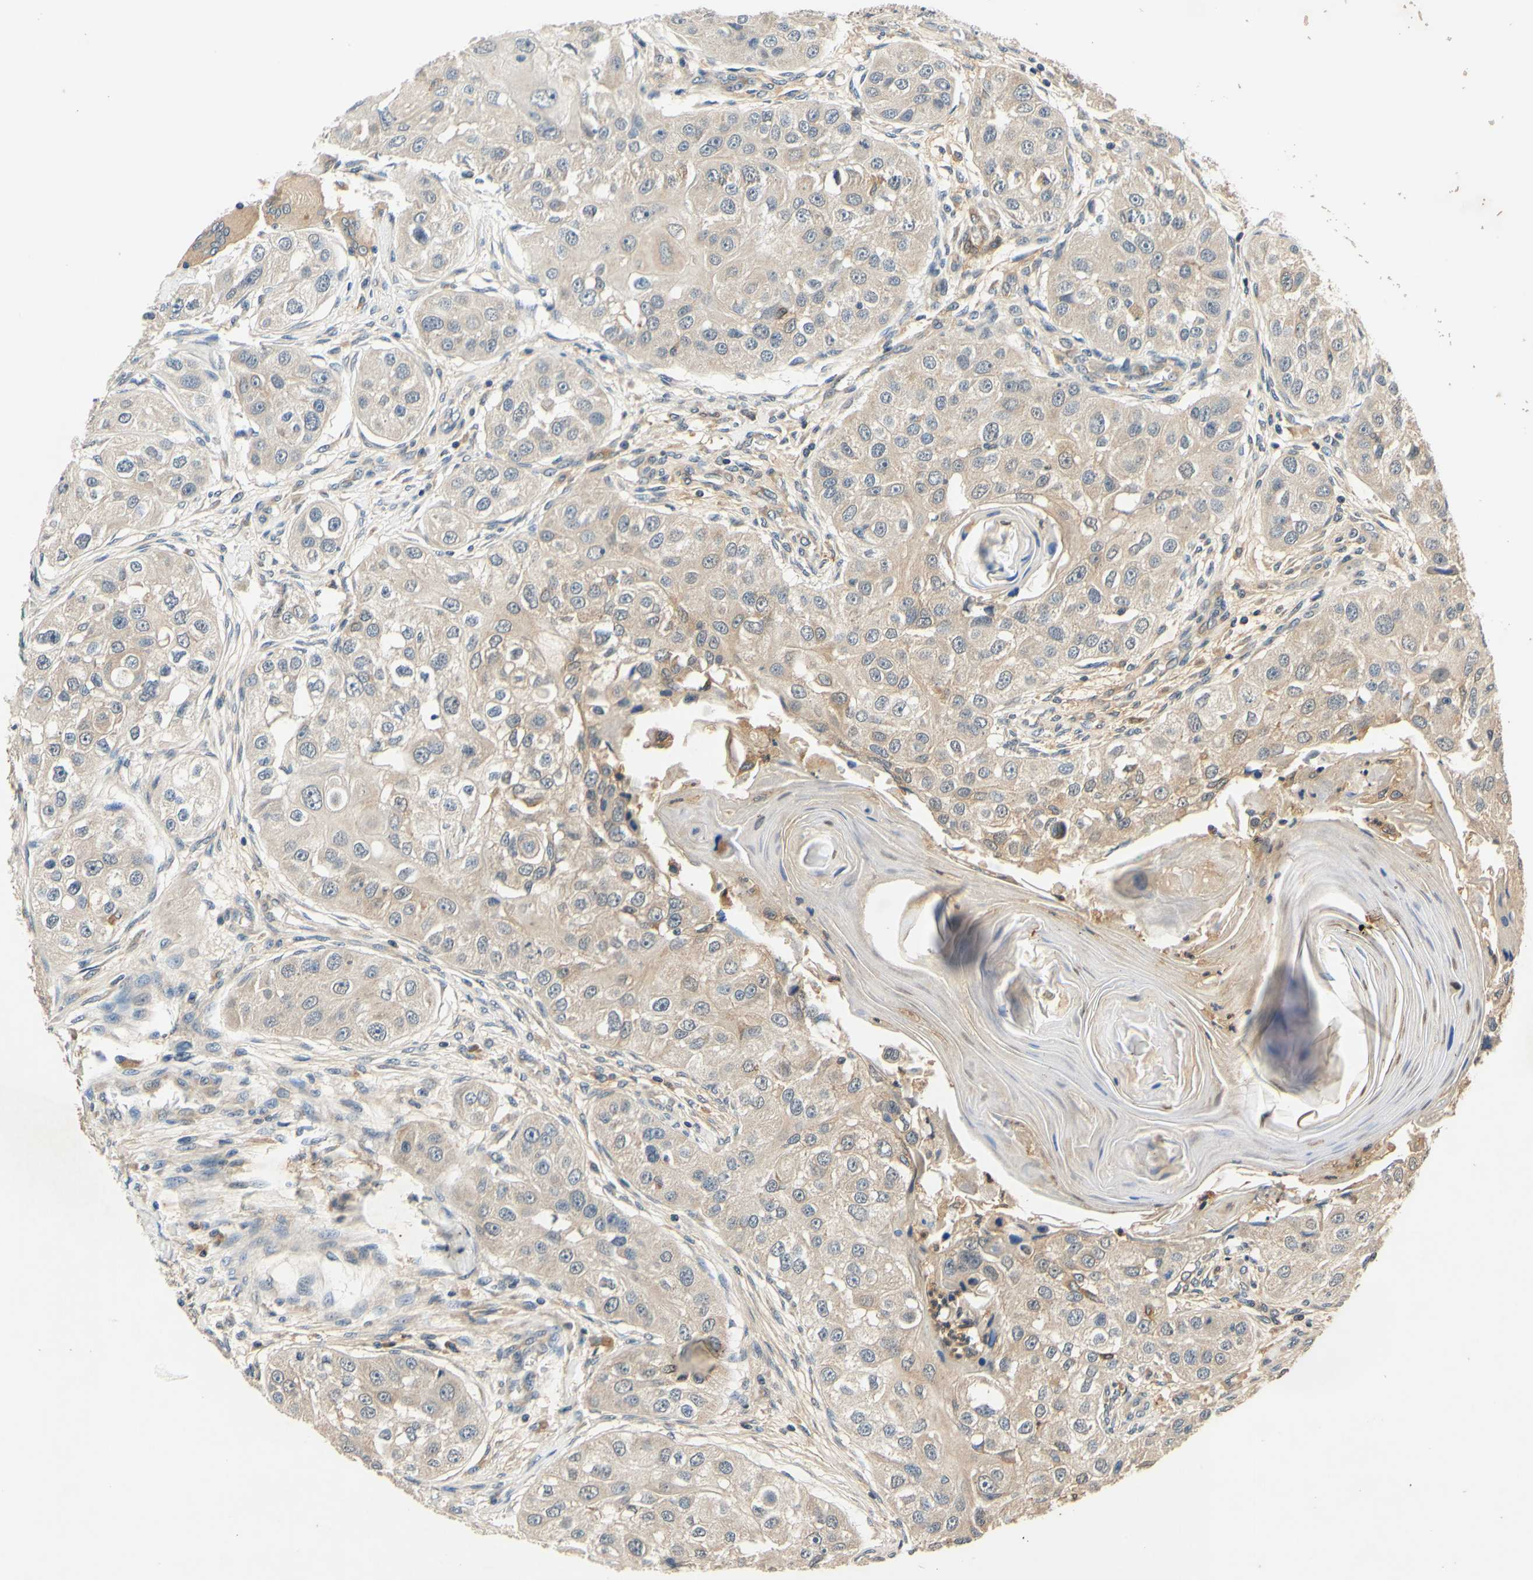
{"staining": {"intensity": "weak", "quantity": "<25%", "location": "cytoplasmic/membranous"}, "tissue": "head and neck cancer", "cell_type": "Tumor cells", "image_type": "cancer", "snomed": [{"axis": "morphology", "description": "Normal tissue, NOS"}, {"axis": "morphology", "description": "Squamous cell carcinoma, NOS"}, {"axis": "topography", "description": "Skeletal muscle"}, {"axis": "topography", "description": "Head-Neck"}], "caption": "Tumor cells are negative for brown protein staining in head and neck squamous cell carcinoma.", "gene": "PLA2G4A", "patient": {"sex": "male", "age": 51}}